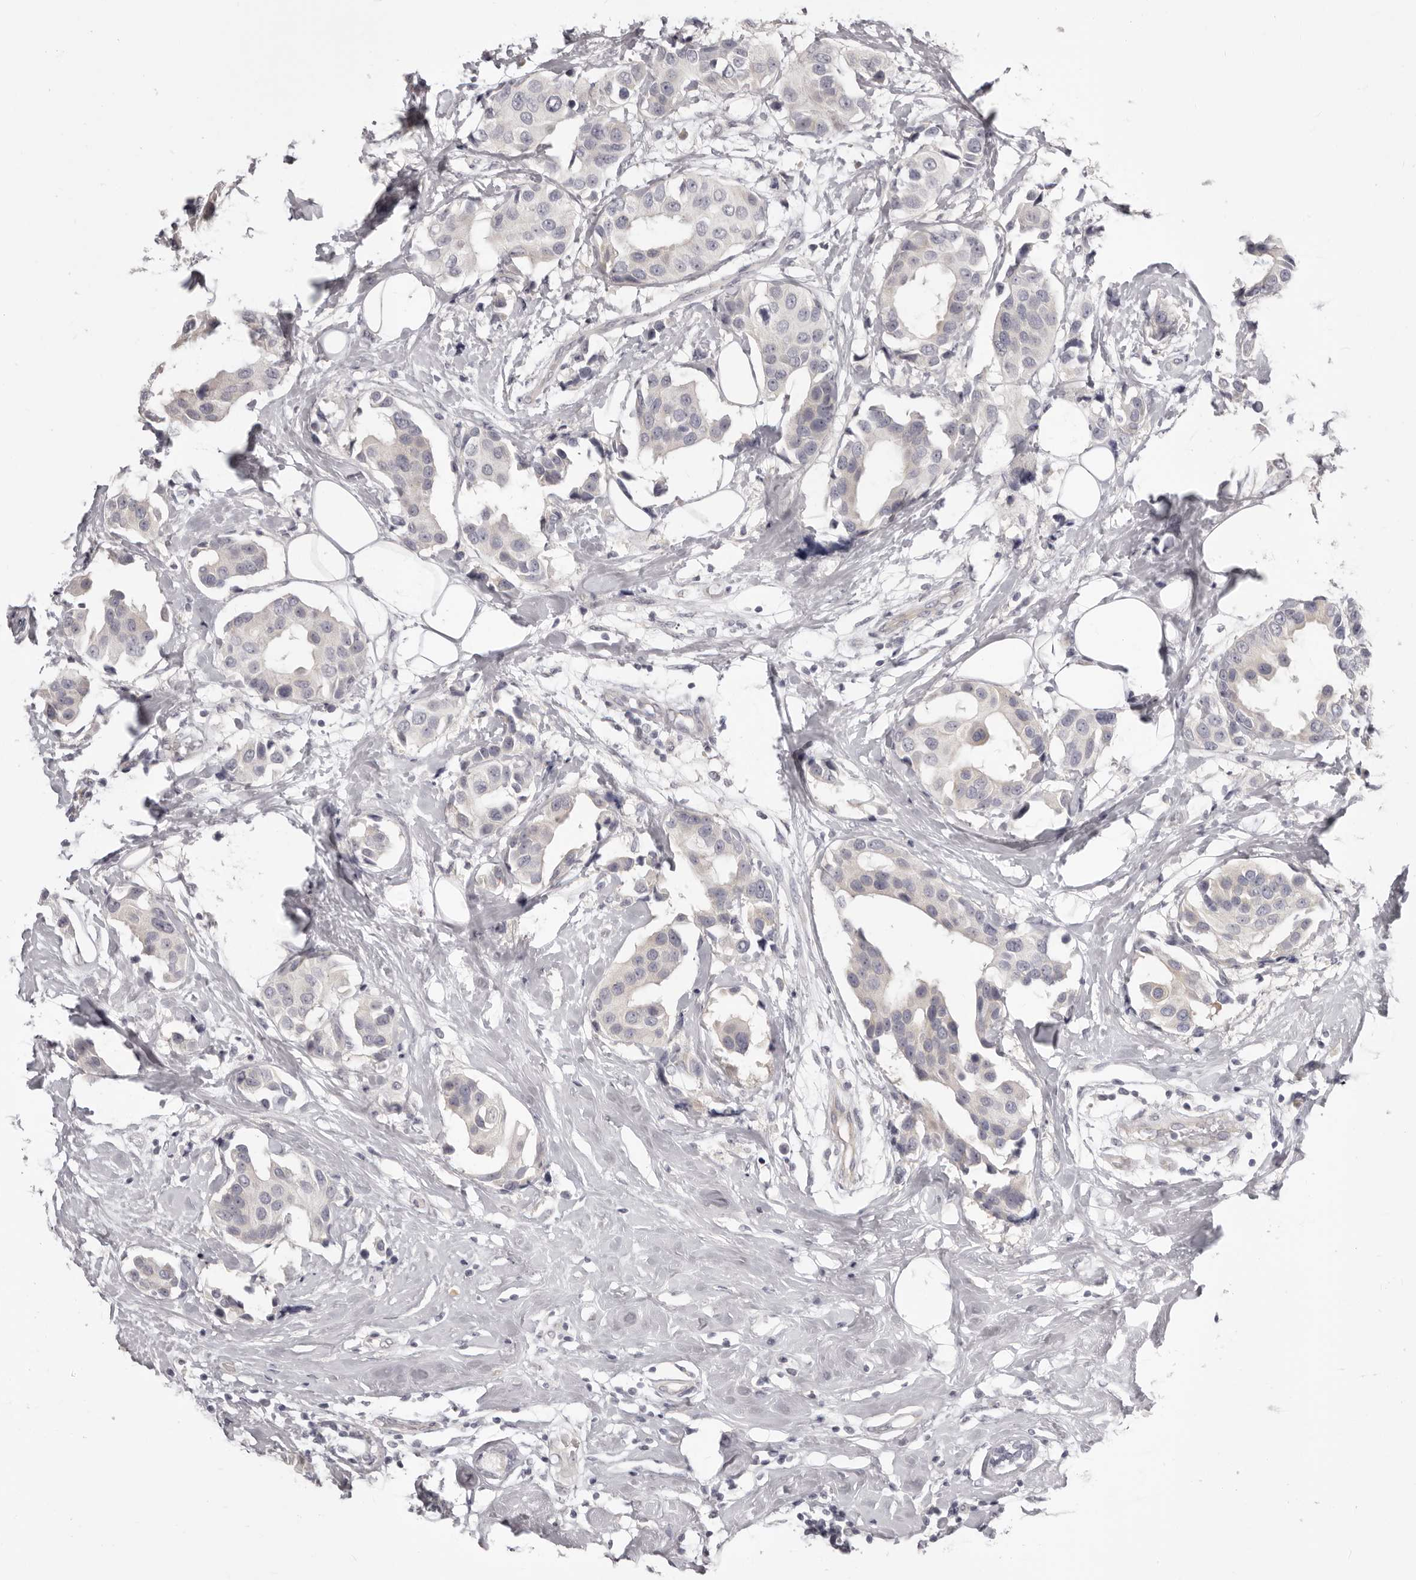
{"staining": {"intensity": "negative", "quantity": "none", "location": "none"}, "tissue": "breast cancer", "cell_type": "Tumor cells", "image_type": "cancer", "snomed": [{"axis": "morphology", "description": "Normal tissue, NOS"}, {"axis": "morphology", "description": "Duct carcinoma"}, {"axis": "topography", "description": "Breast"}], "caption": "This is an IHC photomicrograph of human breast cancer (intraductal carcinoma). There is no positivity in tumor cells.", "gene": "OTUD3", "patient": {"sex": "female", "age": 39}}